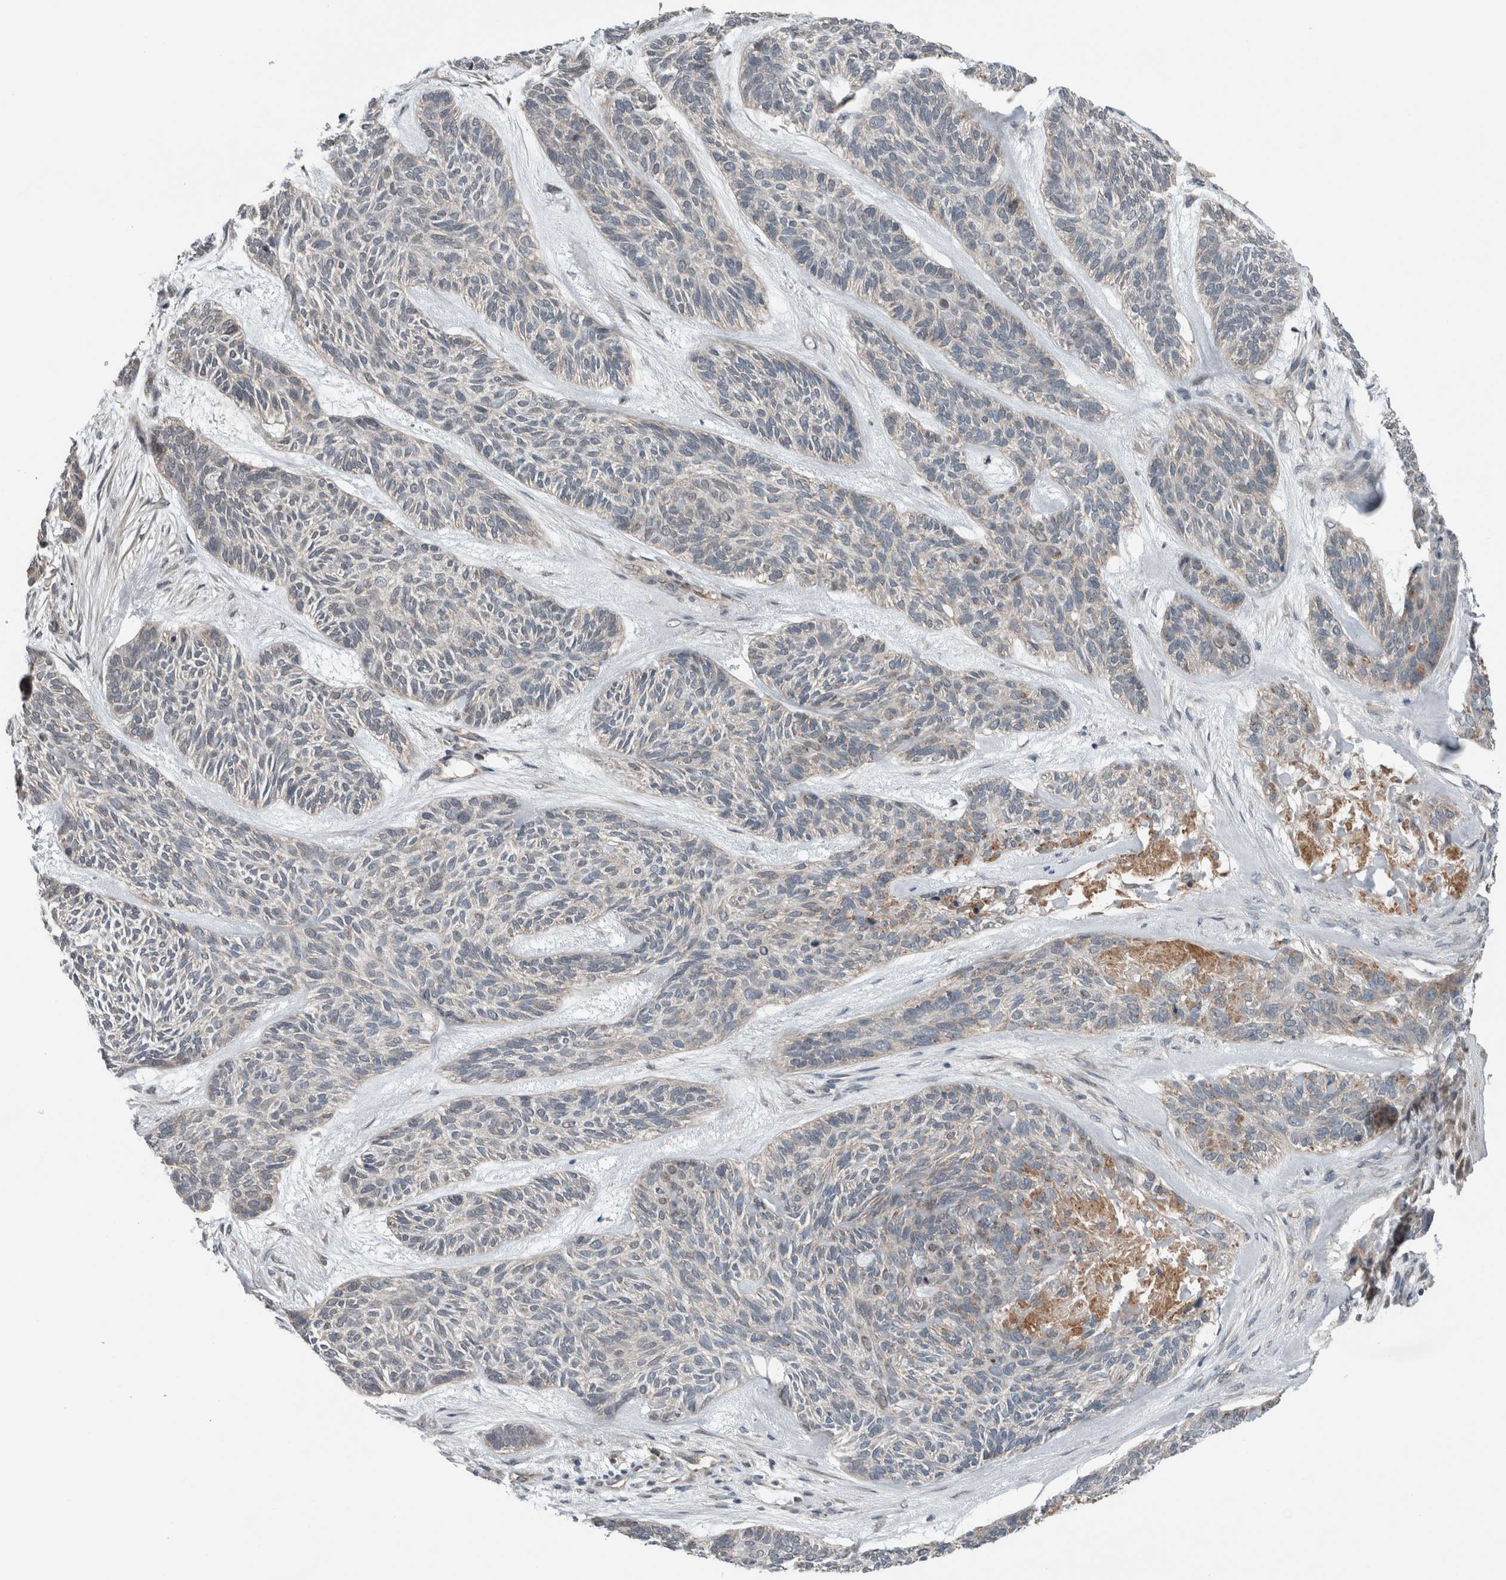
{"staining": {"intensity": "negative", "quantity": "none", "location": "none"}, "tissue": "skin cancer", "cell_type": "Tumor cells", "image_type": "cancer", "snomed": [{"axis": "morphology", "description": "Basal cell carcinoma"}, {"axis": "topography", "description": "Skin"}], "caption": "Tumor cells are negative for protein expression in human basal cell carcinoma (skin).", "gene": "GBA2", "patient": {"sex": "male", "age": 55}}